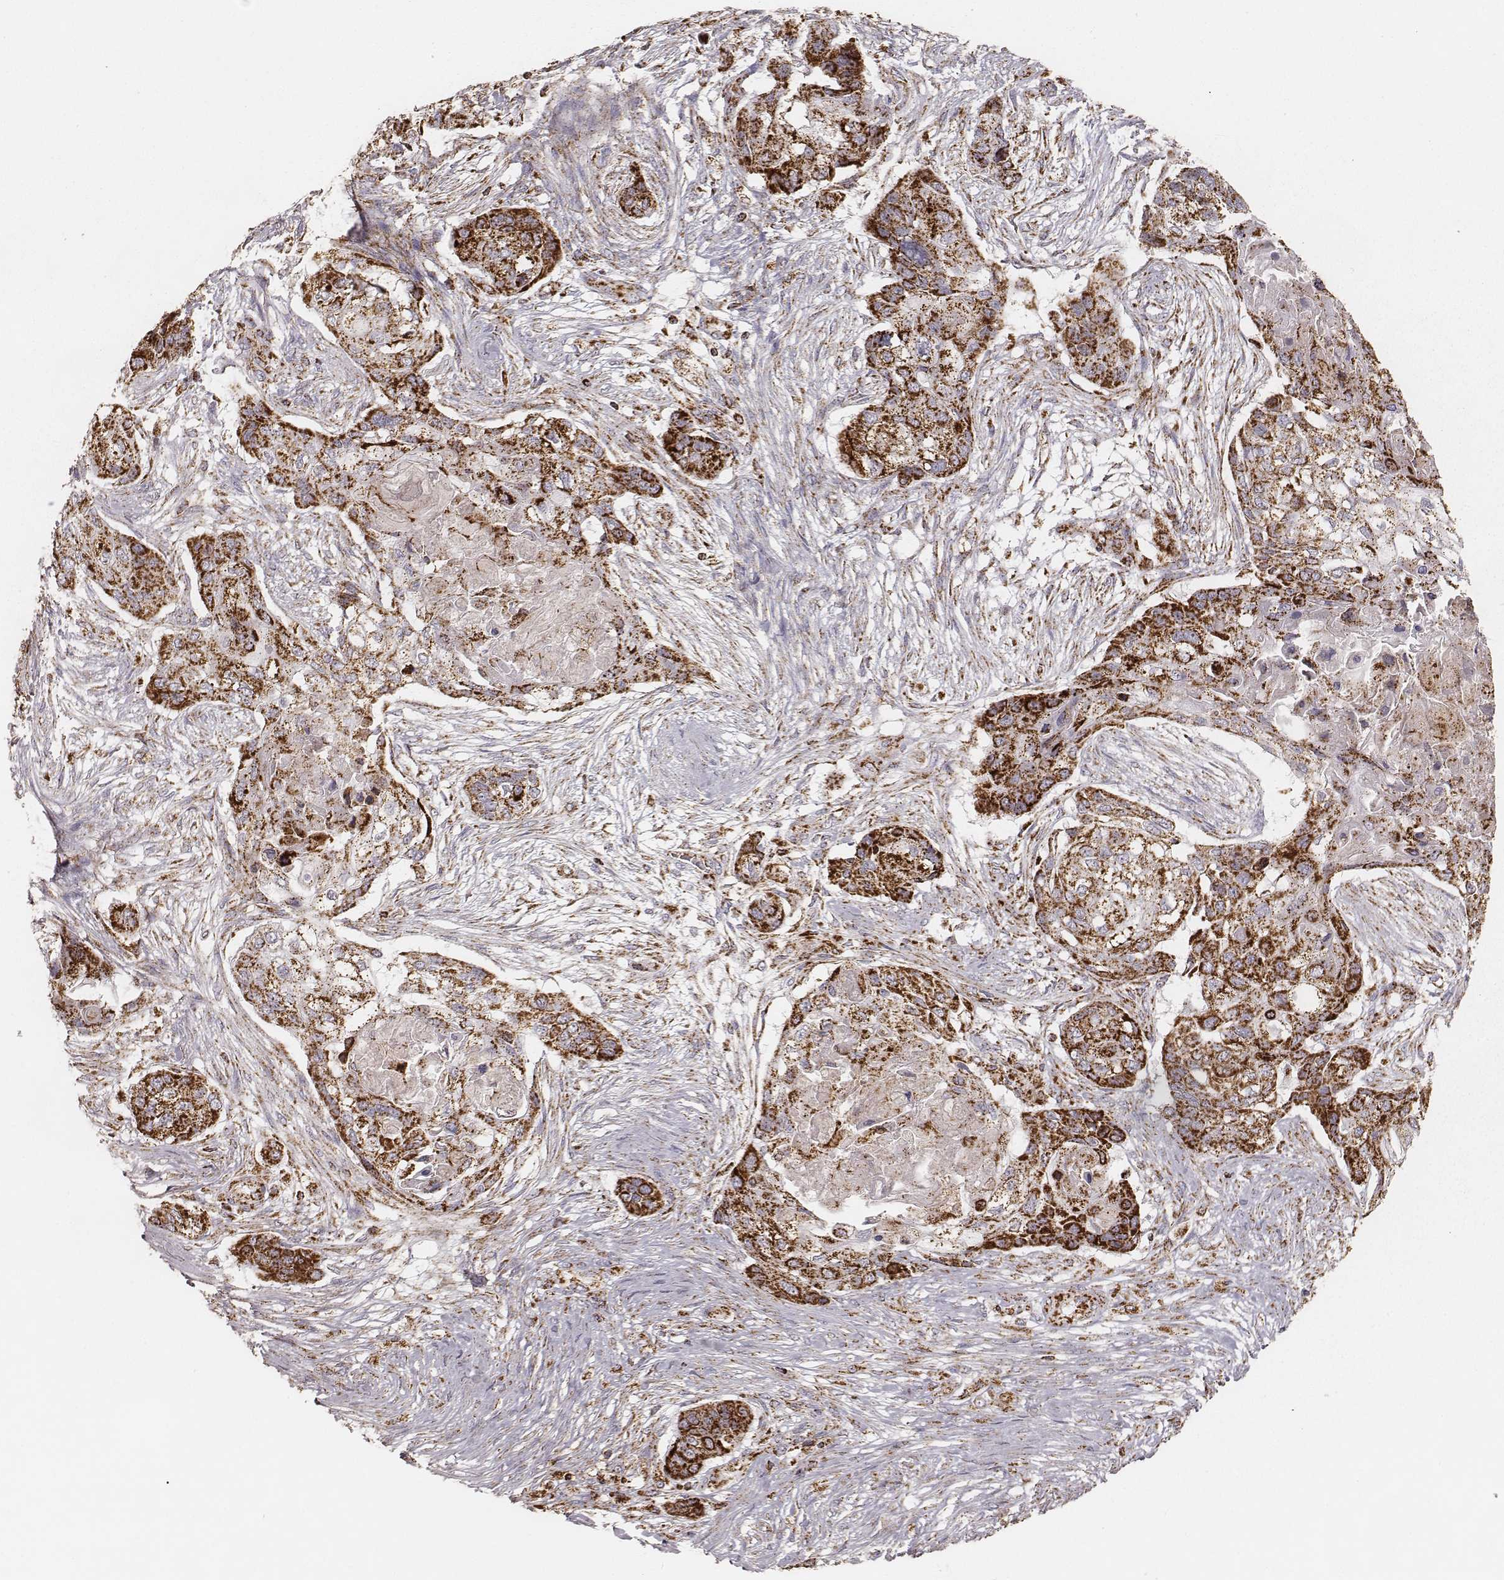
{"staining": {"intensity": "strong", "quantity": ">75%", "location": "cytoplasmic/membranous"}, "tissue": "lung cancer", "cell_type": "Tumor cells", "image_type": "cancer", "snomed": [{"axis": "morphology", "description": "Squamous cell carcinoma, NOS"}, {"axis": "topography", "description": "Lung"}], "caption": "Strong cytoplasmic/membranous positivity for a protein is appreciated in about >75% of tumor cells of squamous cell carcinoma (lung) using IHC.", "gene": "CS", "patient": {"sex": "male", "age": 69}}